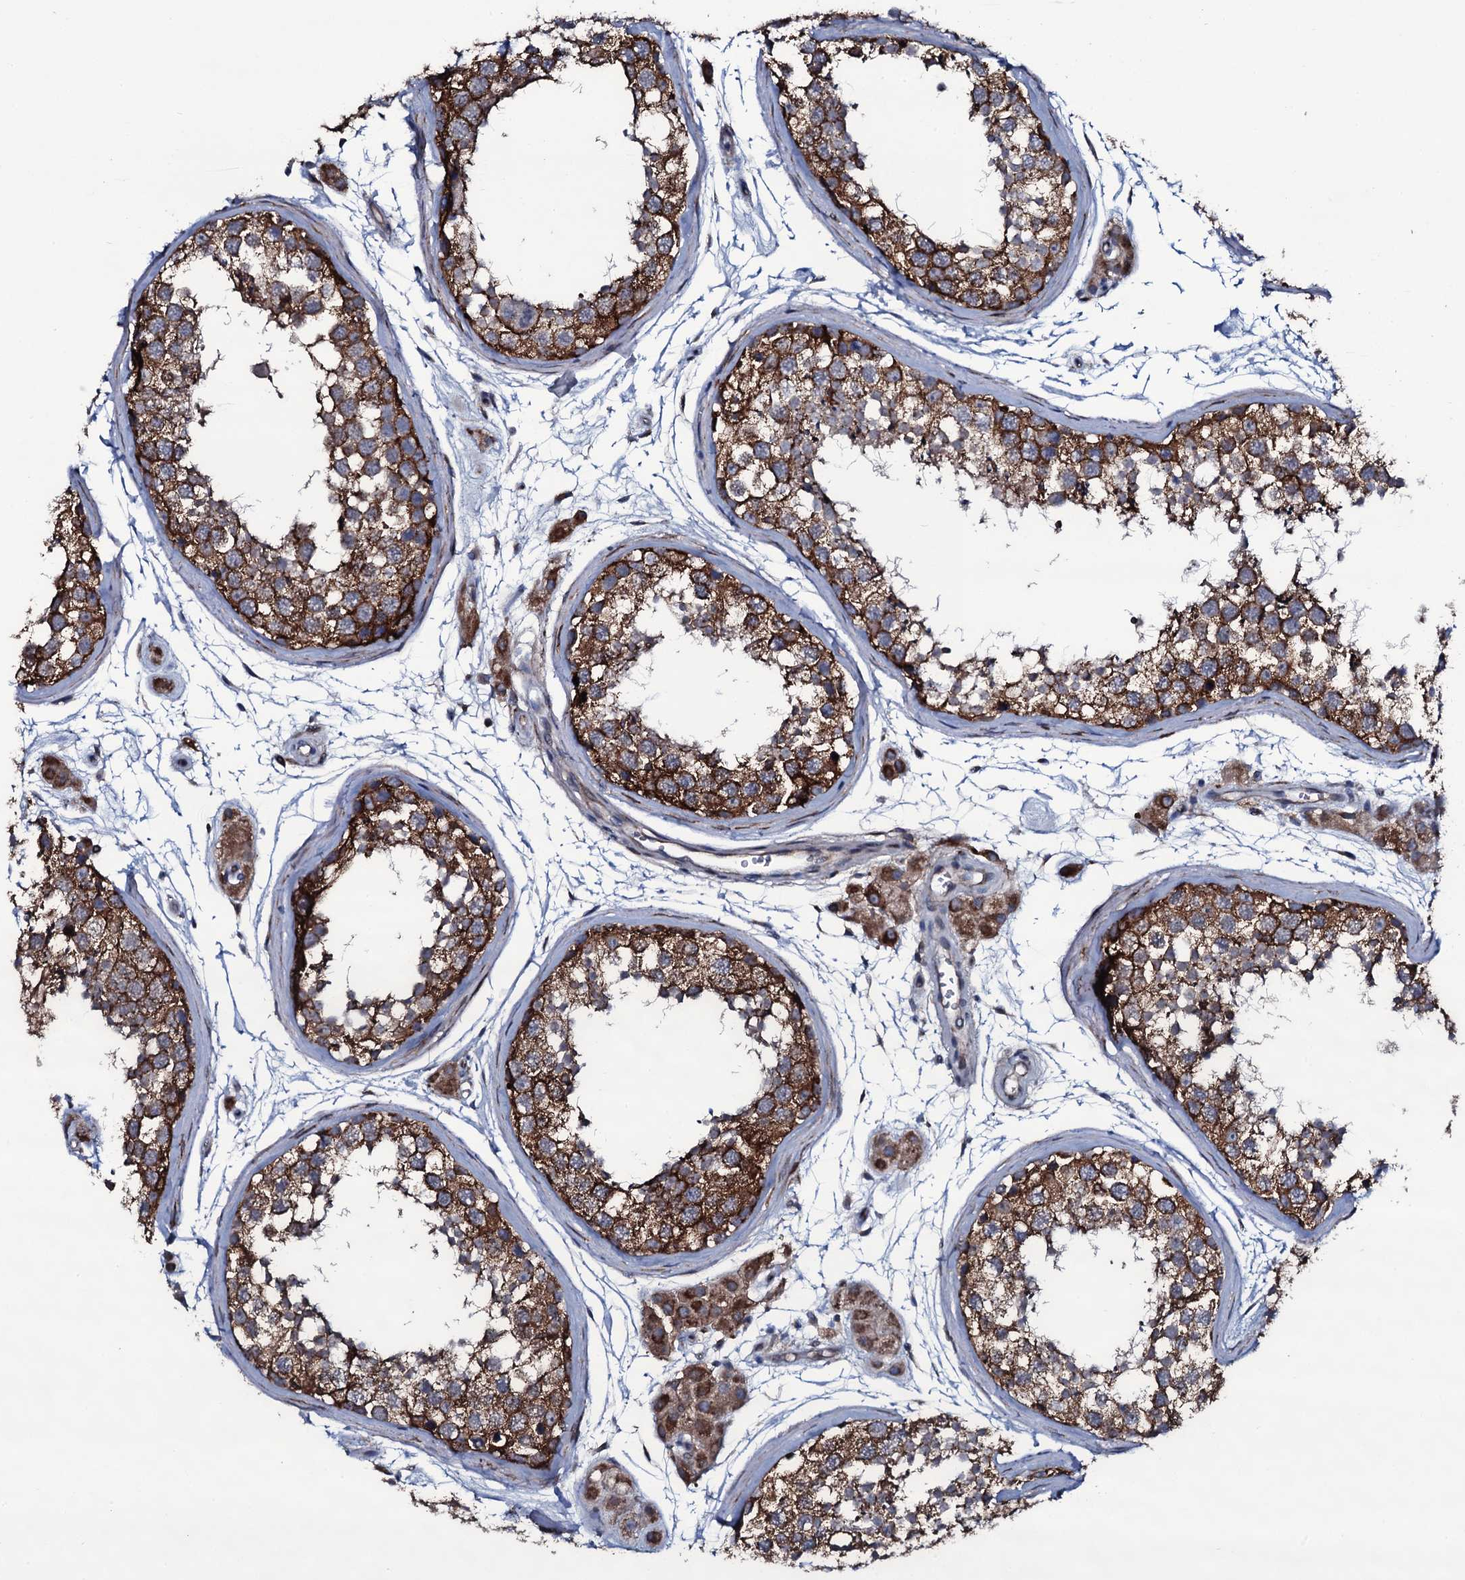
{"staining": {"intensity": "strong", "quantity": ">75%", "location": "cytoplasmic/membranous"}, "tissue": "testis", "cell_type": "Cells in seminiferous ducts", "image_type": "normal", "snomed": [{"axis": "morphology", "description": "Normal tissue, NOS"}, {"axis": "topography", "description": "Testis"}], "caption": "Human testis stained for a protein (brown) demonstrates strong cytoplasmic/membranous positive staining in about >75% of cells in seminiferous ducts.", "gene": "WIPF3", "patient": {"sex": "male", "age": 56}}